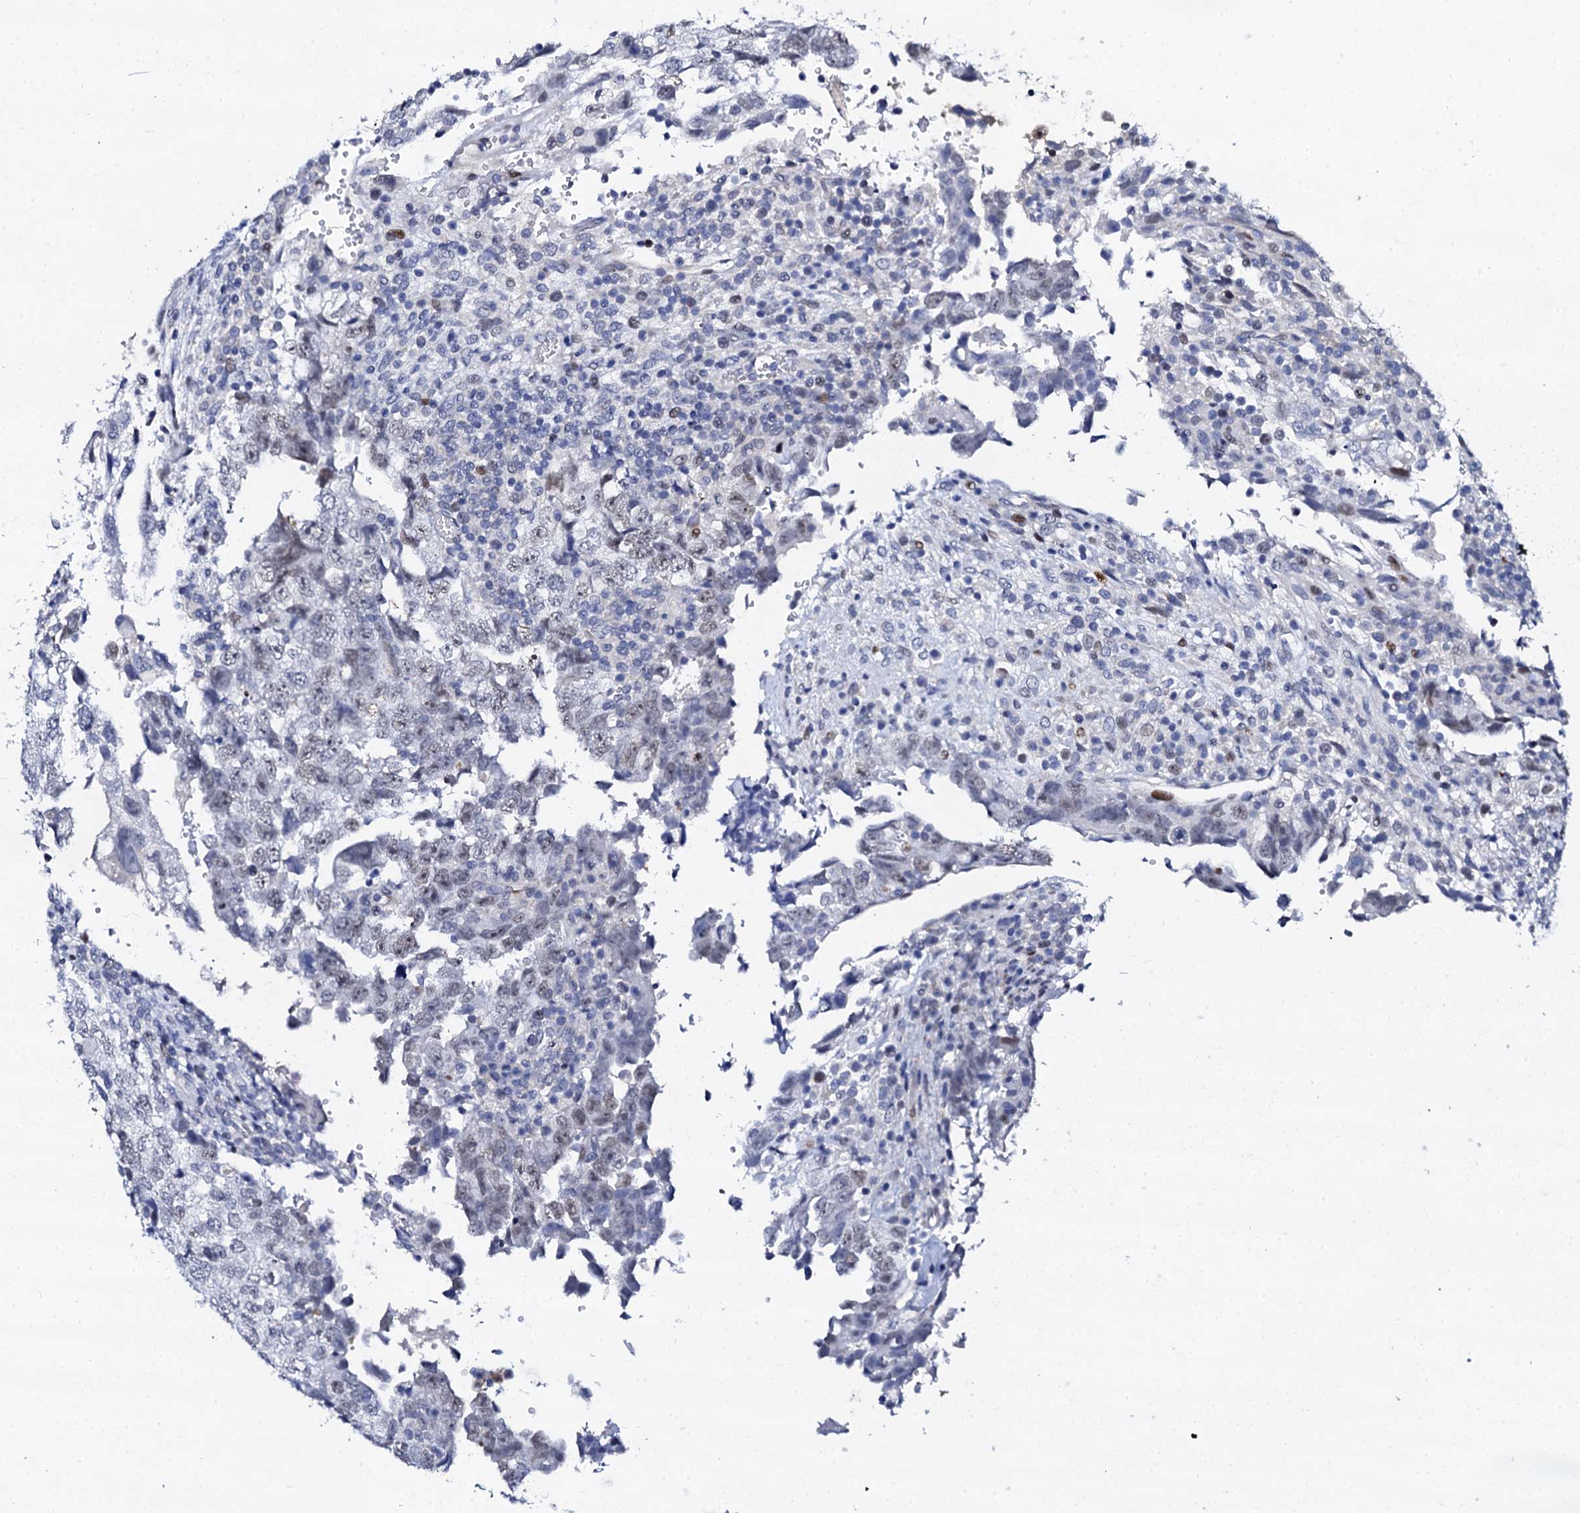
{"staining": {"intensity": "weak", "quantity": "<25%", "location": "nuclear"}, "tissue": "testis cancer", "cell_type": "Tumor cells", "image_type": "cancer", "snomed": [{"axis": "morphology", "description": "Carcinoma, Embryonal, NOS"}, {"axis": "topography", "description": "Testis"}], "caption": "Tumor cells show no significant protein staining in testis cancer. (DAB immunohistochemistry (IHC), high magnification).", "gene": "NUDT13", "patient": {"sex": "male", "age": 37}}